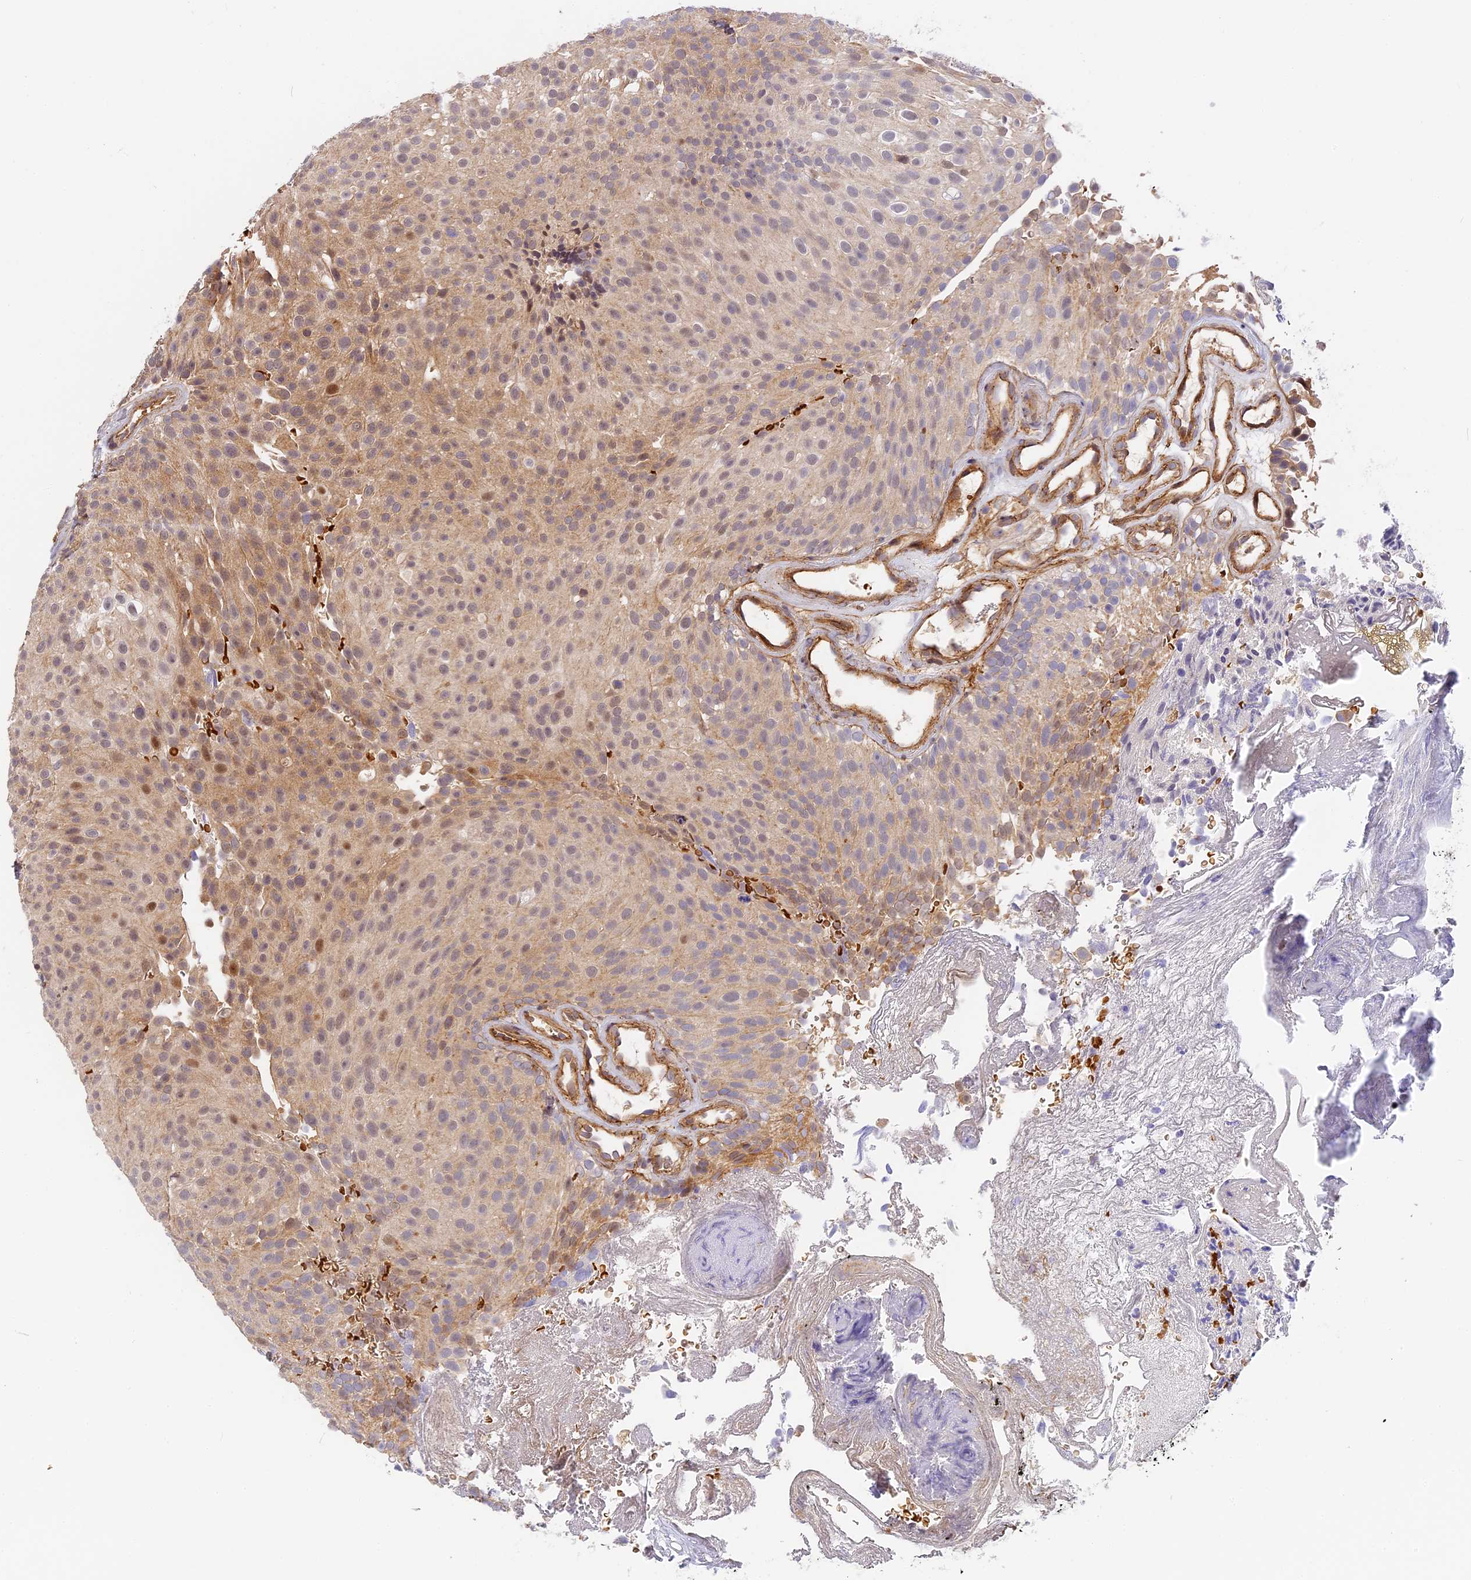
{"staining": {"intensity": "weak", "quantity": "25%-75%", "location": "cytoplasmic/membranous,nuclear"}, "tissue": "urothelial cancer", "cell_type": "Tumor cells", "image_type": "cancer", "snomed": [{"axis": "morphology", "description": "Urothelial carcinoma, Low grade"}, {"axis": "topography", "description": "Urinary bladder"}], "caption": "Immunohistochemical staining of urothelial cancer shows low levels of weak cytoplasmic/membranous and nuclear staining in about 25%-75% of tumor cells.", "gene": "MISP3", "patient": {"sex": "male", "age": 78}}